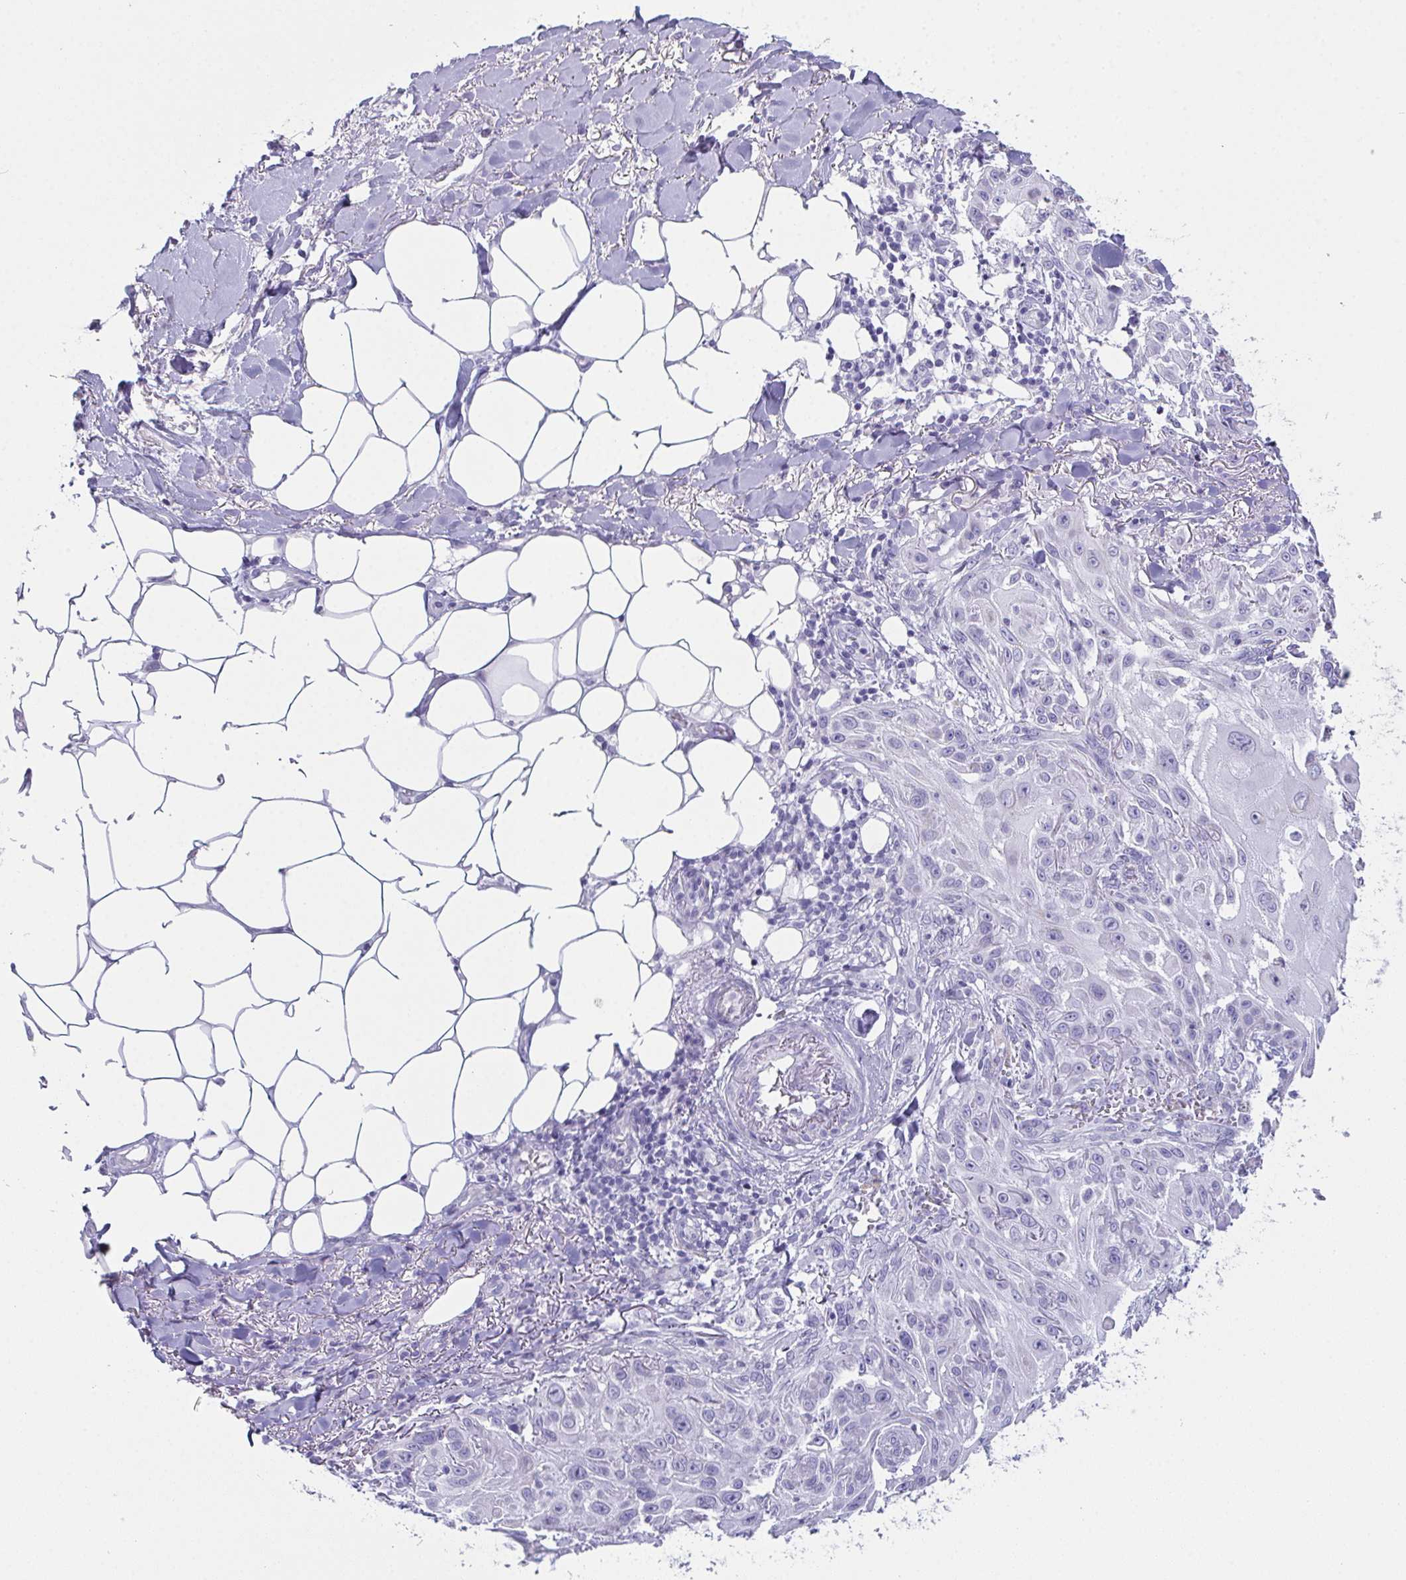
{"staining": {"intensity": "negative", "quantity": "none", "location": "none"}, "tissue": "skin cancer", "cell_type": "Tumor cells", "image_type": "cancer", "snomed": [{"axis": "morphology", "description": "Squamous cell carcinoma, NOS"}, {"axis": "topography", "description": "Skin"}], "caption": "High magnification brightfield microscopy of squamous cell carcinoma (skin) stained with DAB (3,3'-diaminobenzidine) (brown) and counterstained with hematoxylin (blue): tumor cells show no significant staining.", "gene": "TEX19", "patient": {"sex": "female", "age": 91}}